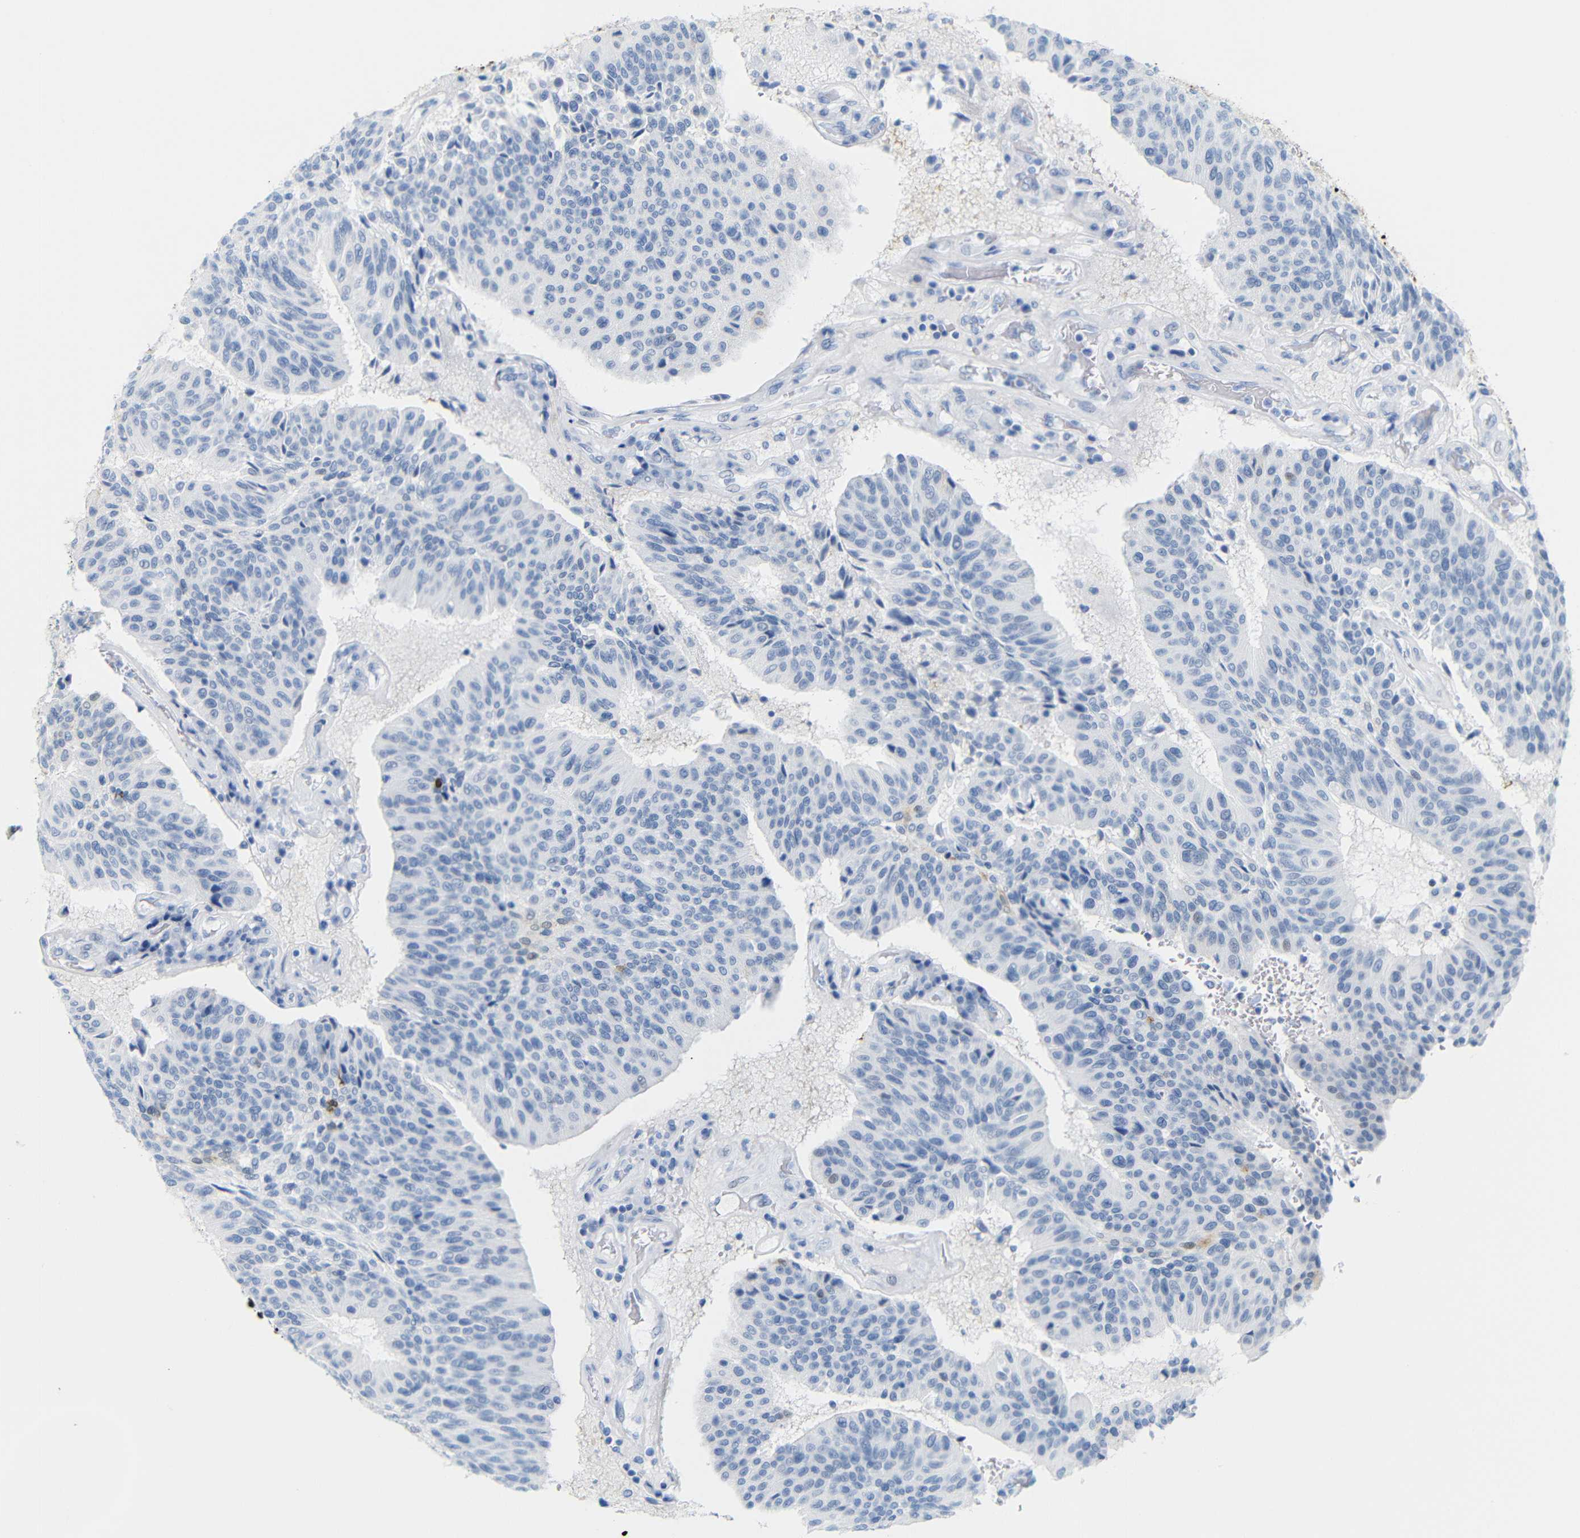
{"staining": {"intensity": "weak", "quantity": "<25%", "location": "cytoplasmic/membranous"}, "tissue": "urothelial cancer", "cell_type": "Tumor cells", "image_type": "cancer", "snomed": [{"axis": "morphology", "description": "Urothelial carcinoma, High grade"}, {"axis": "topography", "description": "Urinary bladder"}], "caption": "This micrograph is of urothelial carcinoma (high-grade) stained with IHC to label a protein in brown with the nuclei are counter-stained blue. There is no positivity in tumor cells.", "gene": "MT1A", "patient": {"sex": "male", "age": 66}}